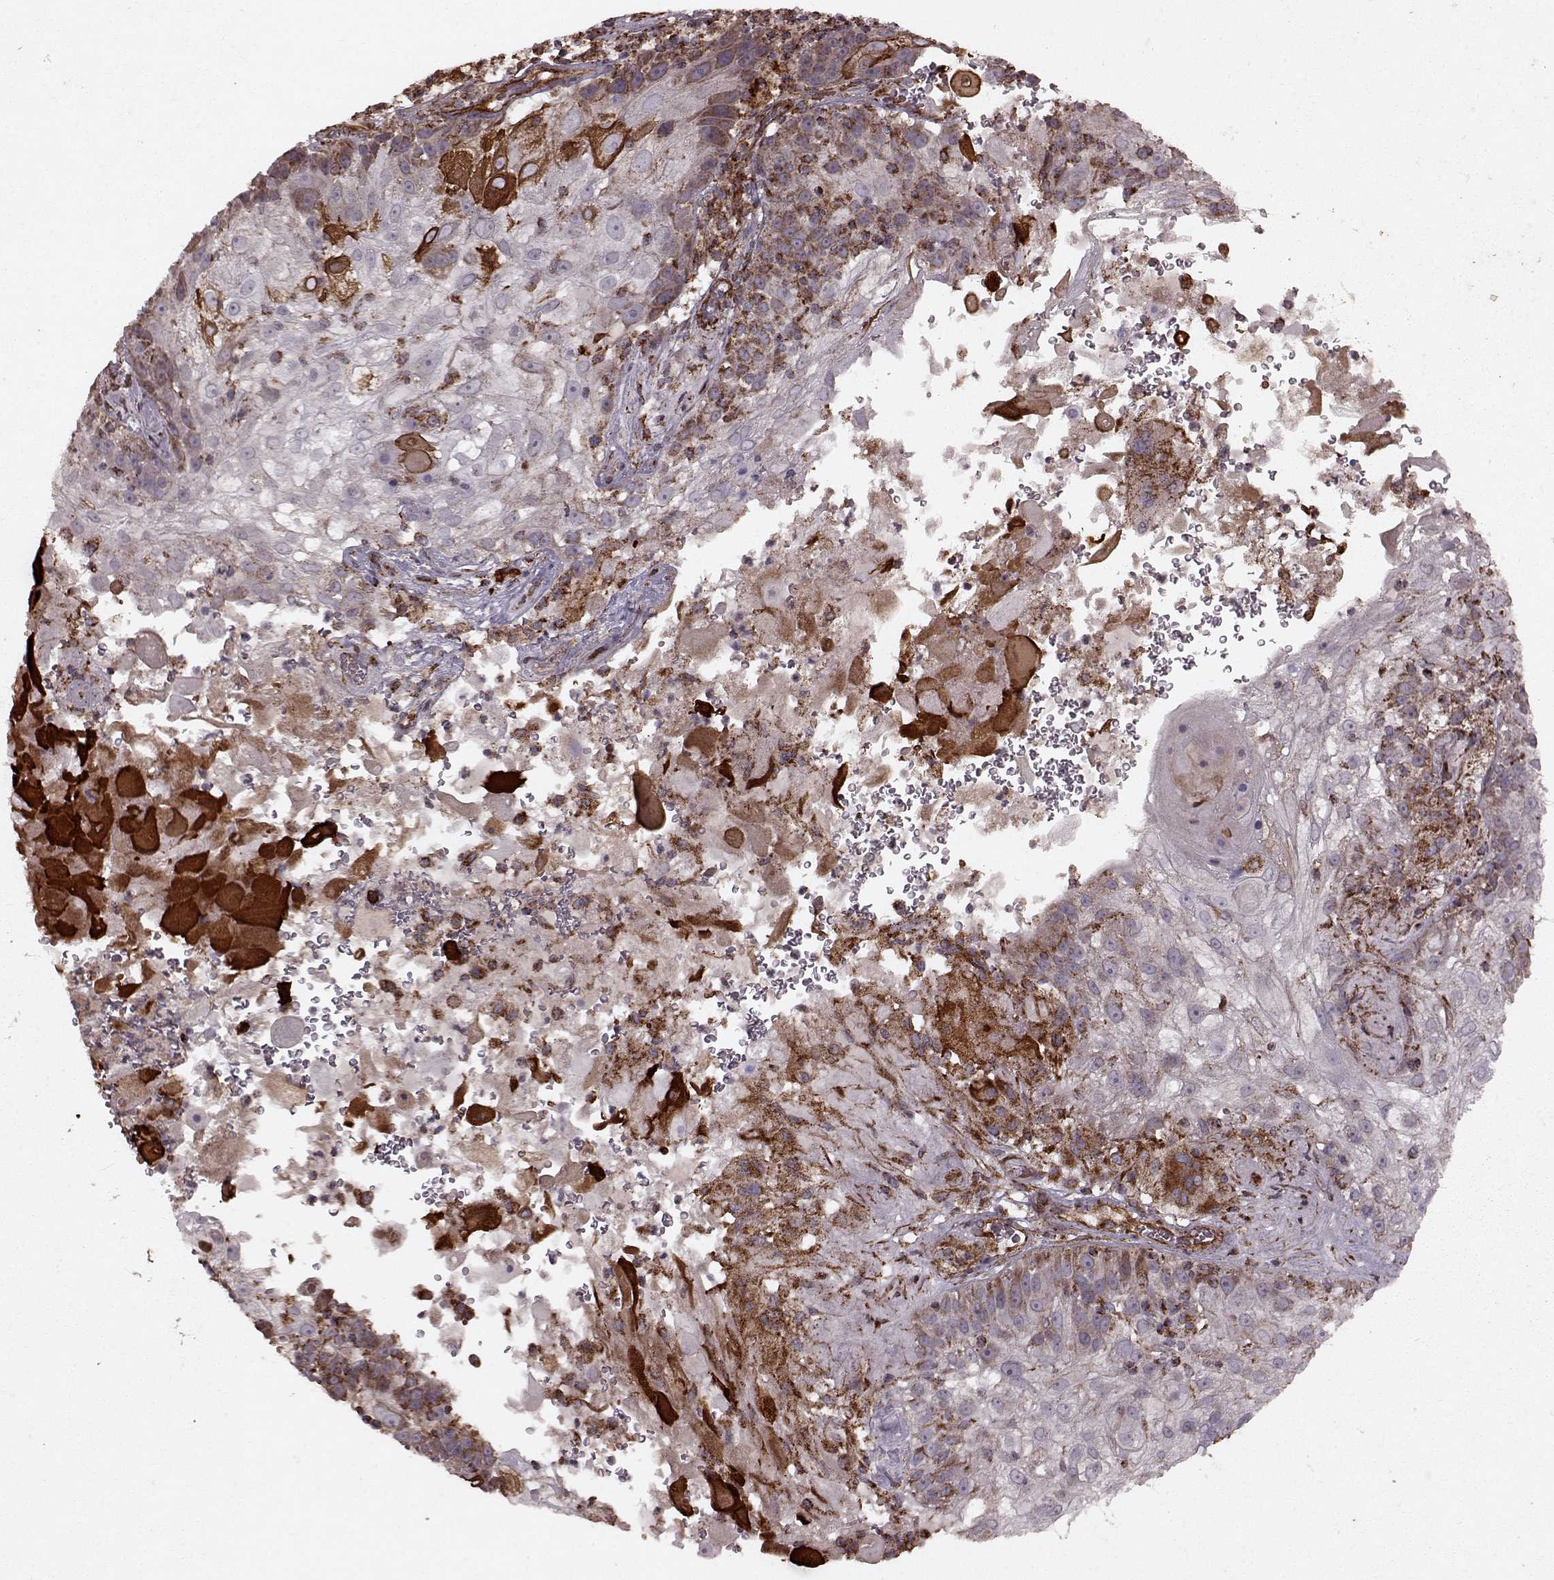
{"staining": {"intensity": "moderate", "quantity": "<25%", "location": "cytoplasmic/membranous"}, "tissue": "skin cancer", "cell_type": "Tumor cells", "image_type": "cancer", "snomed": [{"axis": "morphology", "description": "Normal tissue, NOS"}, {"axis": "morphology", "description": "Squamous cell carcinoma, NOS"}, {"axis": "topography", "description": "Skin"}], "caption": "Immunohistochemical staining of skin squamous cell carcinoma shows low levels of moderate cytoplasmic/membranous expression in about <25% of tumor cells.", "gene": "FXN", "patient": {"sex": "female", "age": 83}}